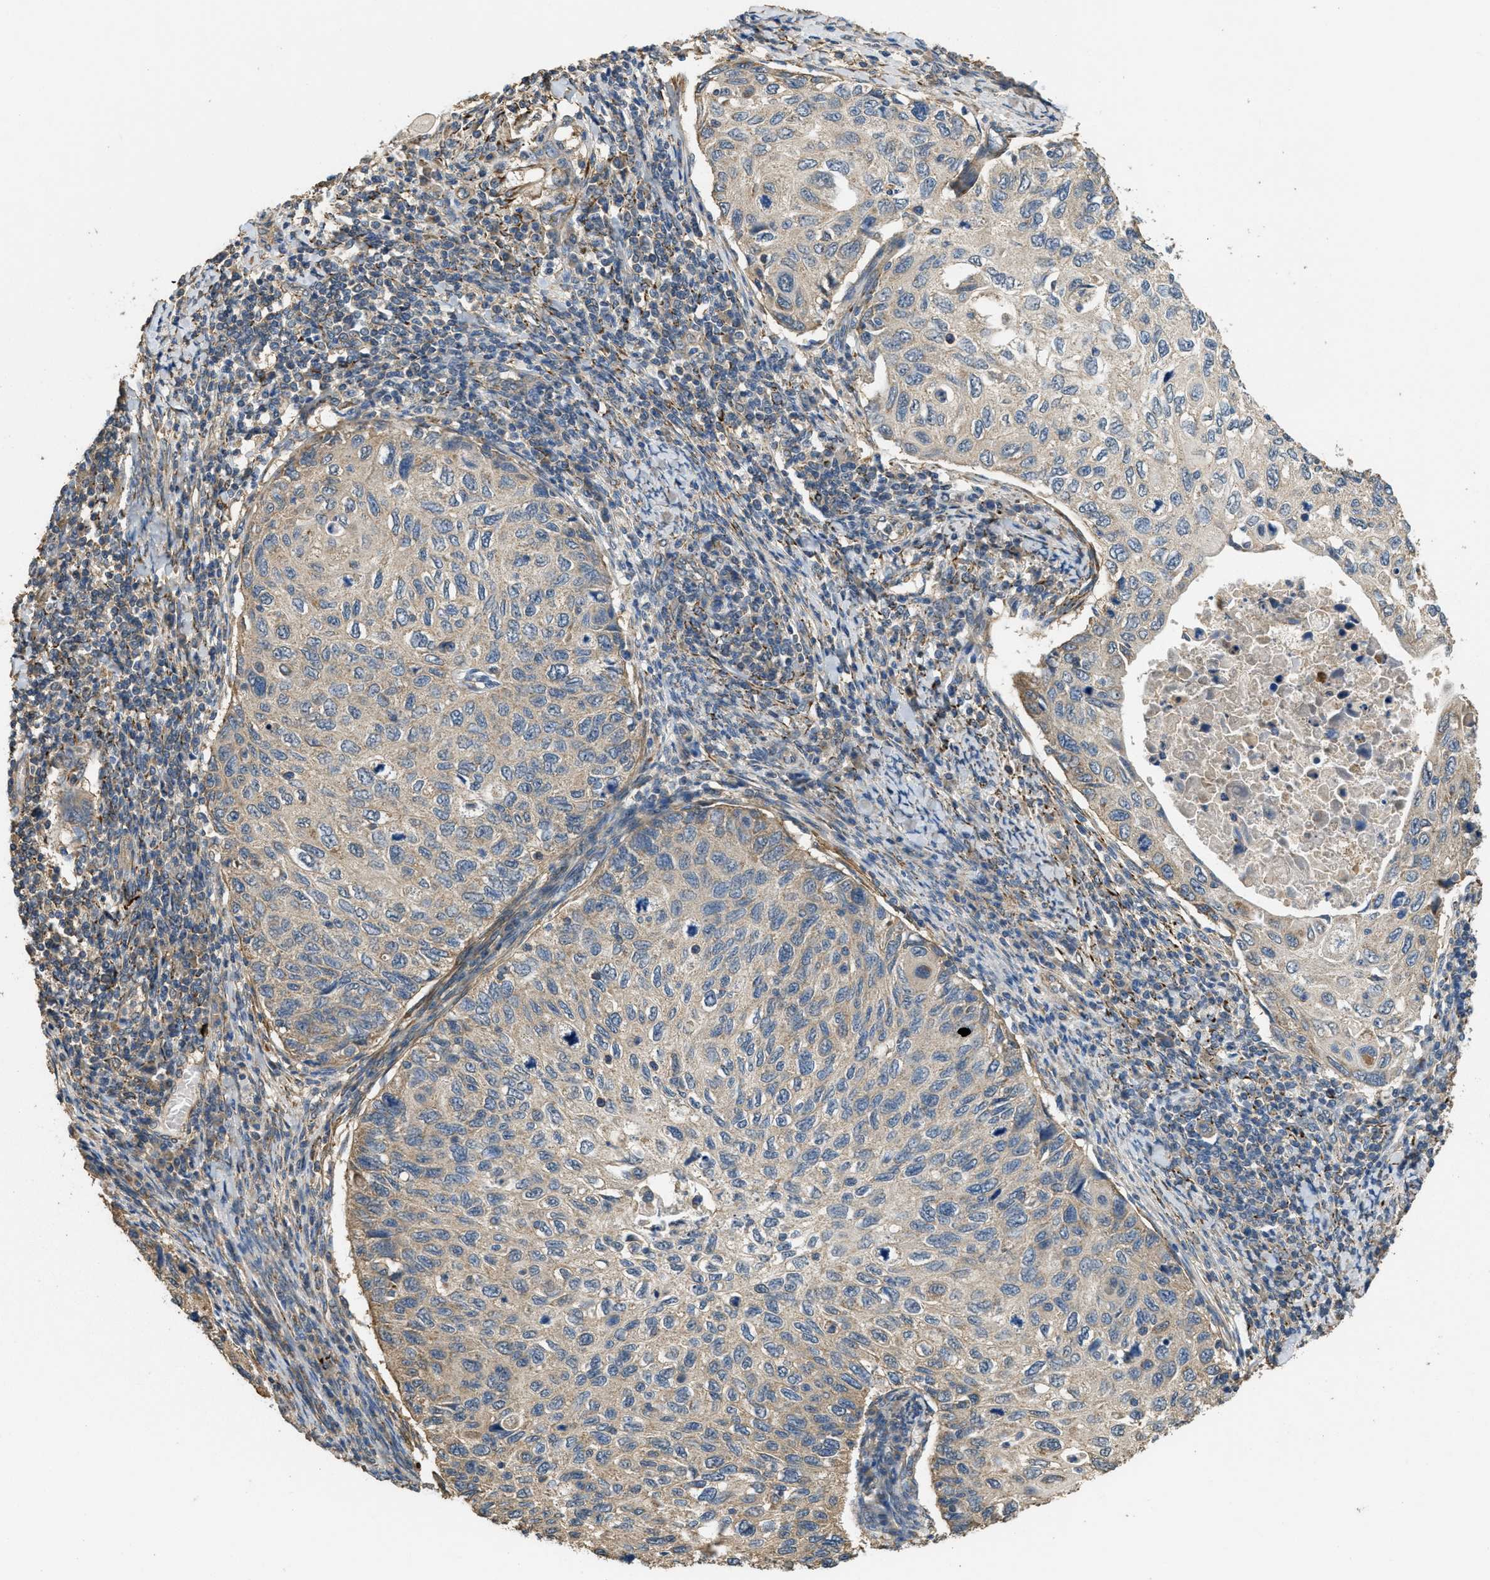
{"staining": {"intensity": "weak", "quantity": "25%-75%", "location": "cytoplasmic/membranous"}, "tissue": "cervical cancer", "cell_type": "Tumor cells", "image_type": "cancer", "snomed": [{"axis": "morphology", "description": "Squamous cell carcinoma, NOS"}, {"axis": "topography", "description": "Cervix"}], "caption": "Immunohistochemistry (IHC) micrograph of neoplastic tissue: human squamous cell carcinoma (cervical) stained using immunohistochemistry shows low levels of weak protein expression localized specifically in the cytoplasmic/membranous of tumor cells, appearing as a cytoplasmic/membranous brown color.", "gene": "THBS2", "patient": {"sex": "female", "age": 70}}